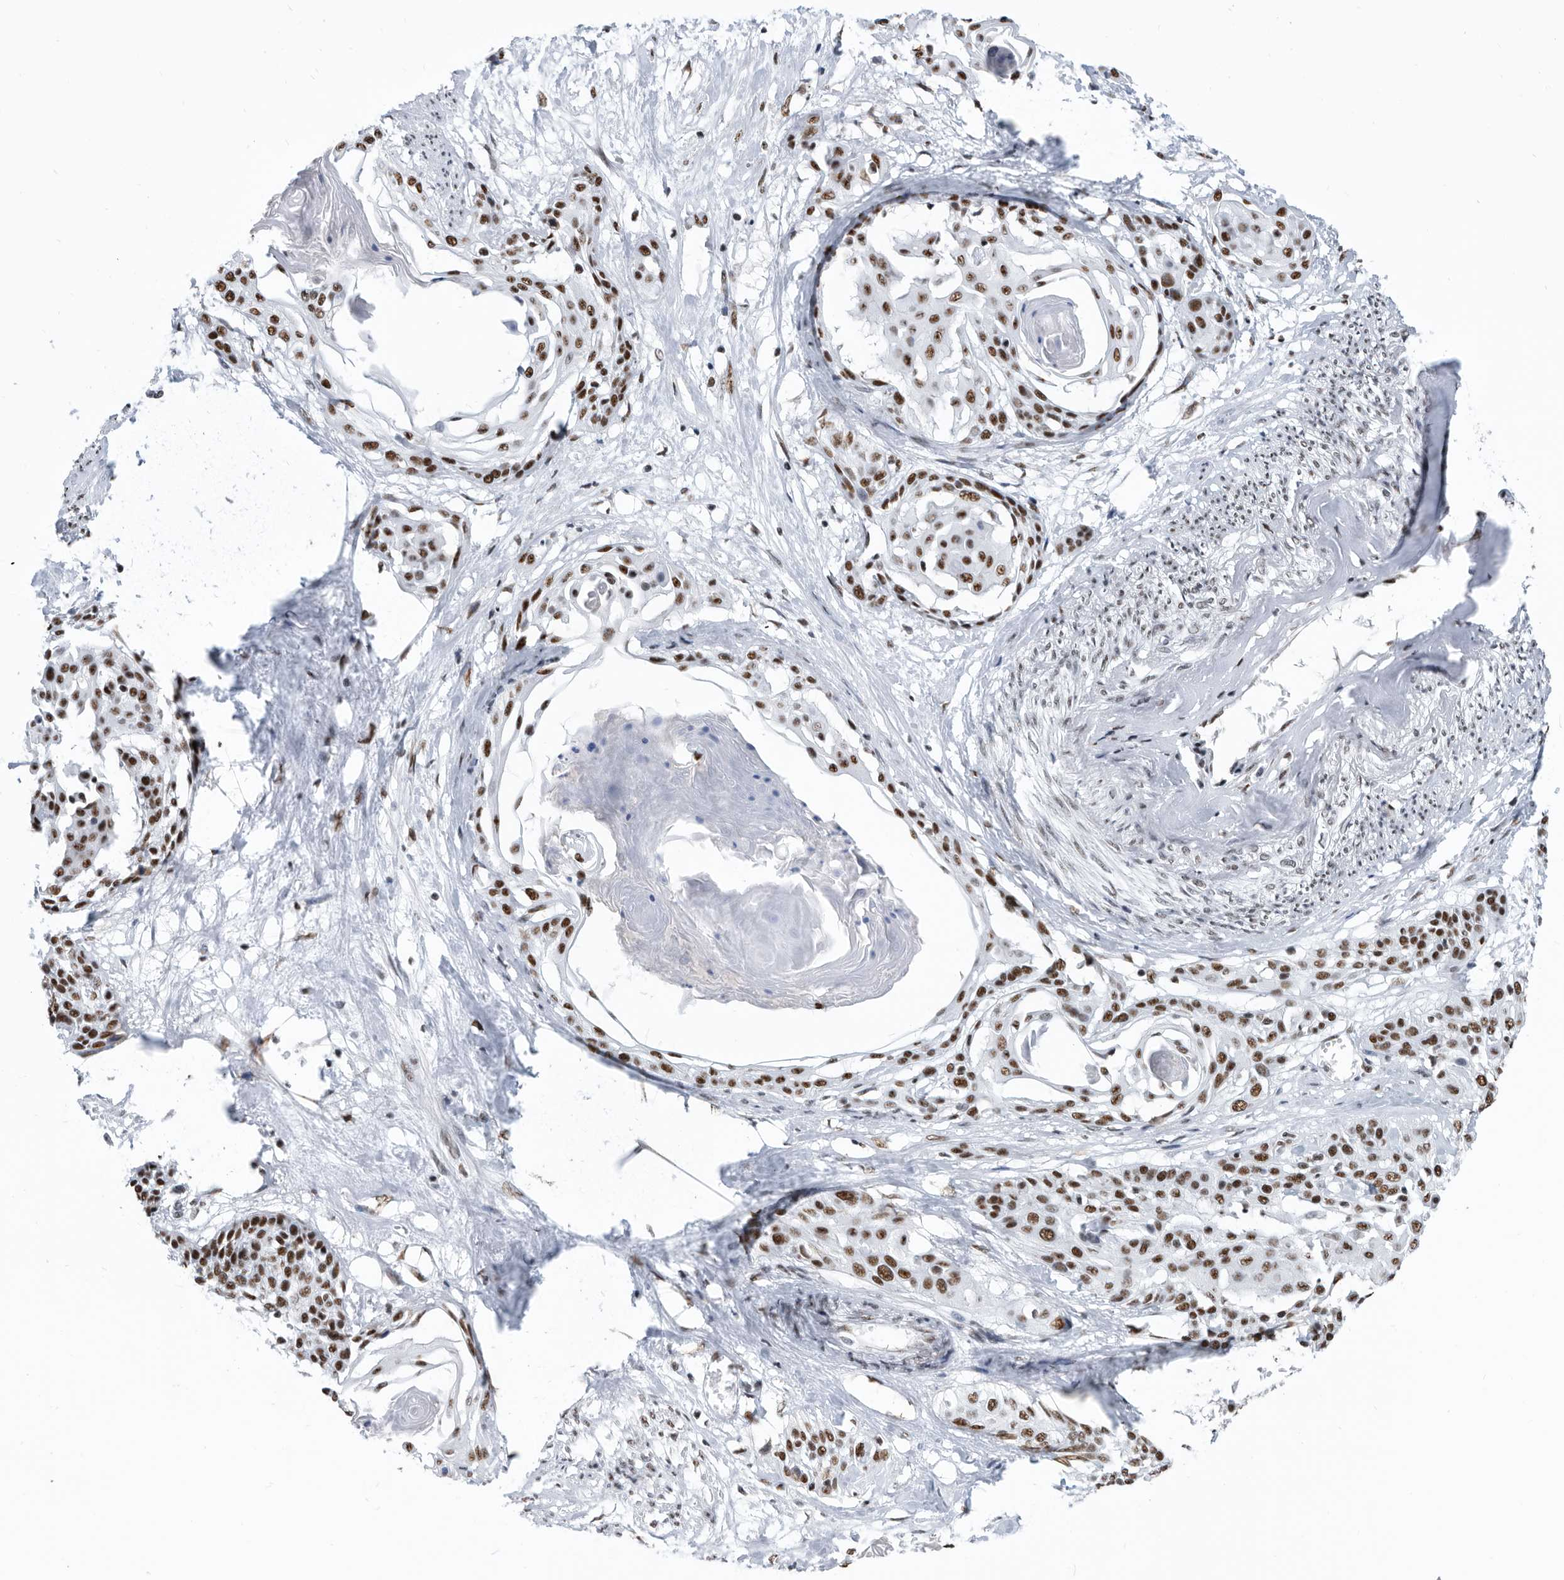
{"staining": {"intensity": "strong", "quantity": ">75%", "location": "nuclear"}, "tissue": "cervical cancer", "cell_type": "Tumor cells", "image_type": "cancer", "snomed": [{"axis": "morphology", "description": "Squamous cell carcinoma, NOS"}, {"axis": "topography", "description": "Cervix"}], "caption": "Immunohistochemical staining of cervical cancer shows high levels of strong nuclear protein staining in about >75% of tumor cells. The protein is shown in brown color, while the nuclei are stained blue.", "gene": "SF3A1", "patient": {"sex": "female", "age": 57}}